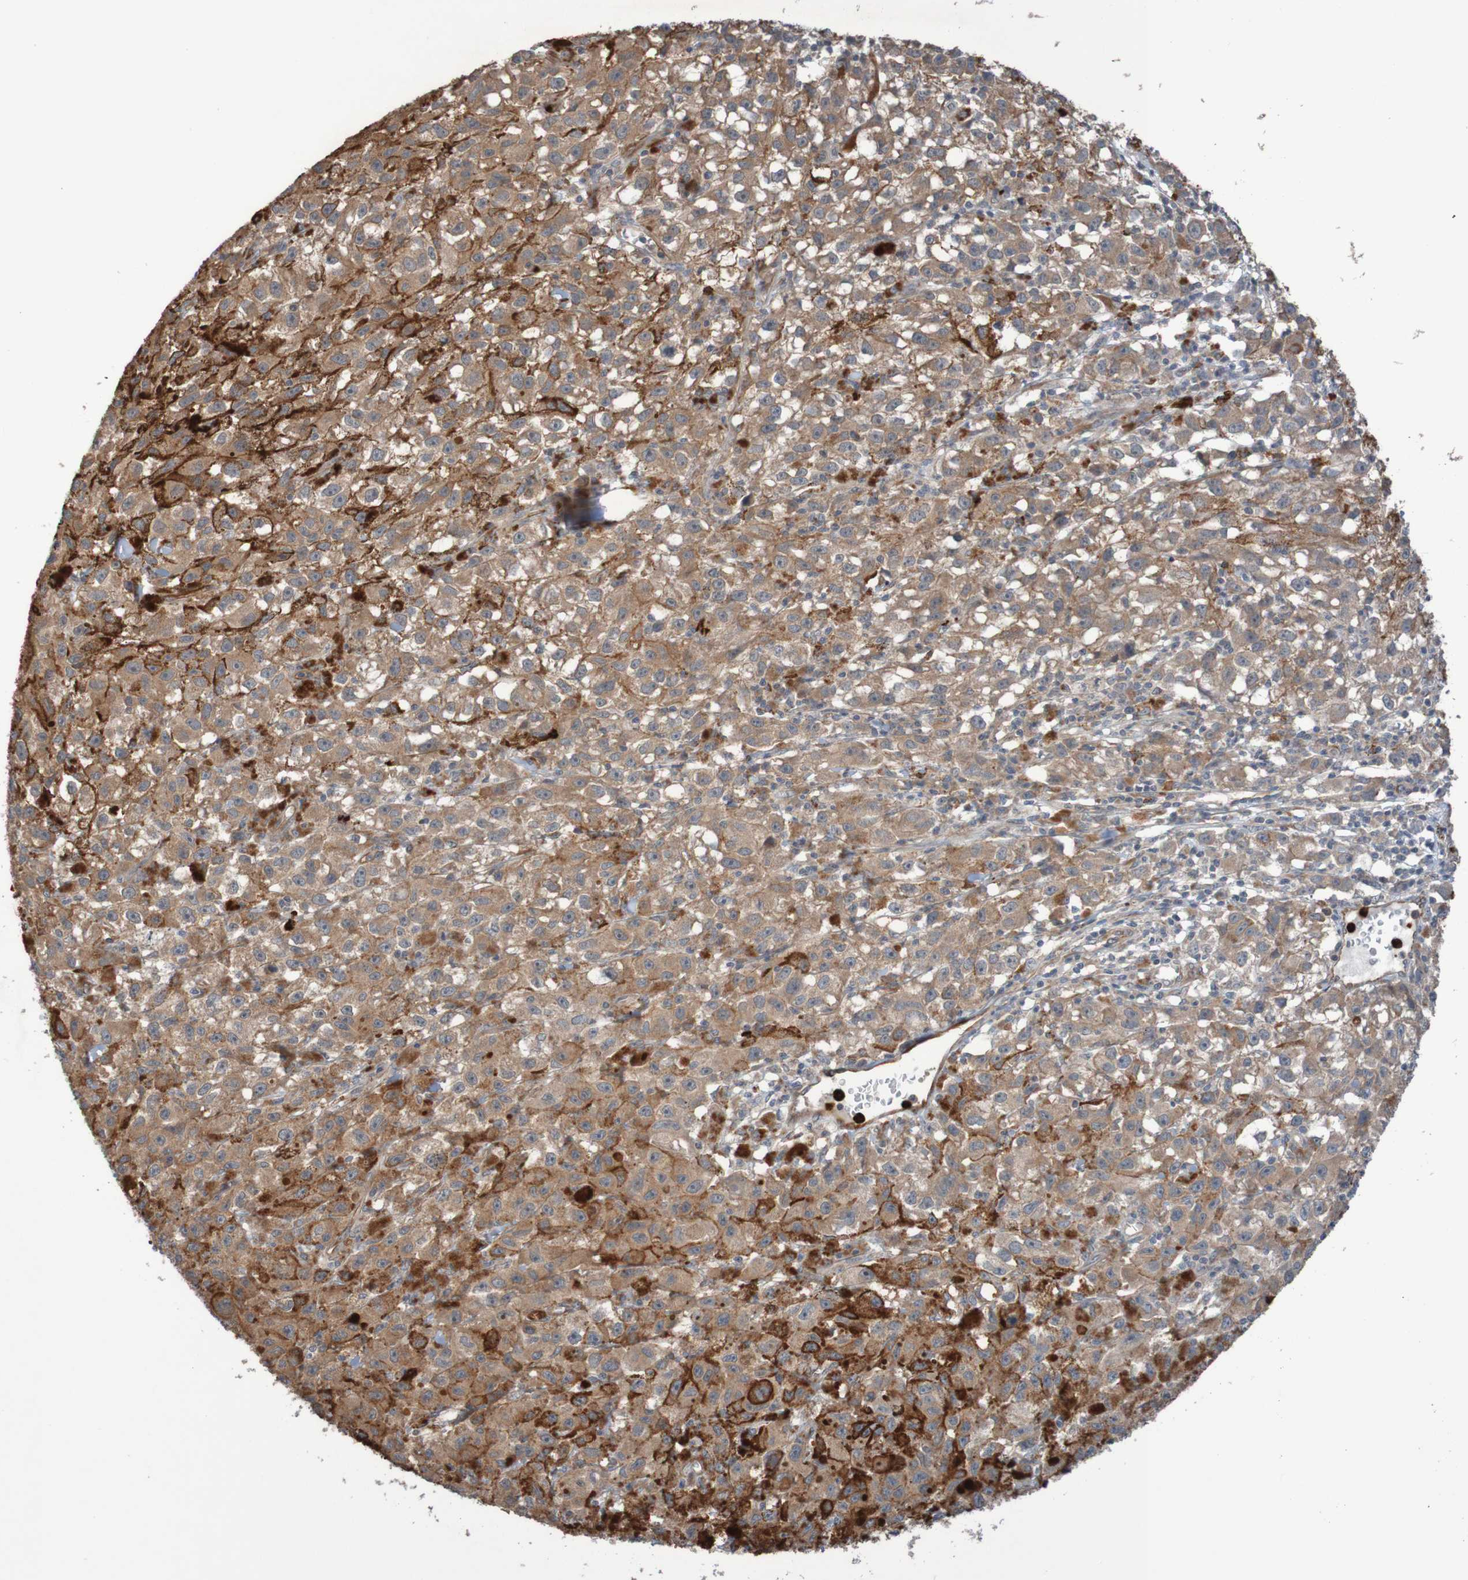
{"staining": {"intensity": "moderate", "quantity": ">75%", "location": "cytoplasmic/membranous"}, "tissue": "melanoma", "cell_type": "Tumor cells", "image_type": "cancer", "snomed": [{"axis": "morphology", "description": "Malignant melanoma, NOS"}, {"axis": "topography", "description": "Skin"}], "caption": "Melanoma stained with a brown dye shows moderate cytoplasmic/membranous positive expression in about >75% of tumor cells.", "gene": "ST8SIA6", "patient": {"sex": "female", "age": 104}}